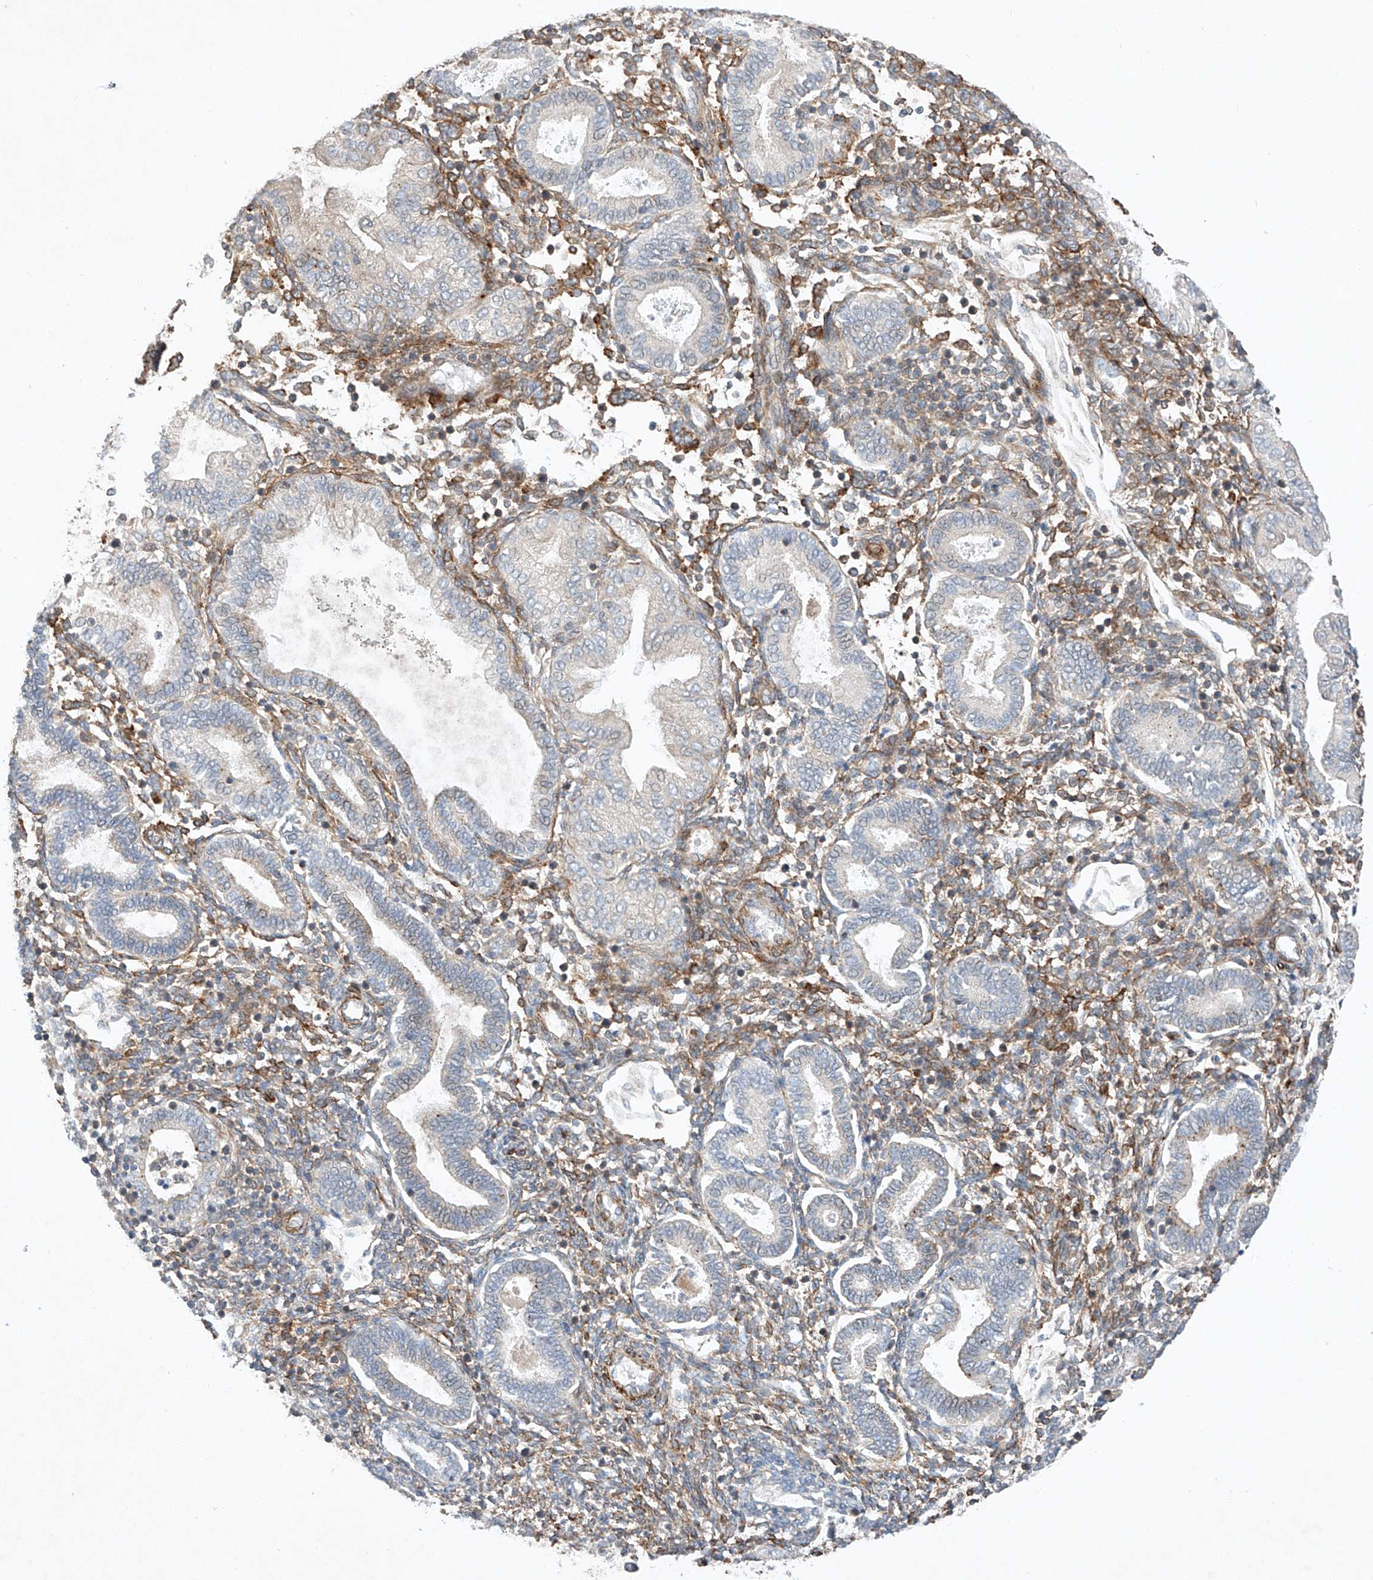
{"staining": {"intensity": "moderate", "quantity": "25%-75%", "location": "cytoplasmic/membranous"}, "tissue": "endometrium", "cell_type": "Cells in endometrial stroma", "image_type": "normal", "snomed": [{"axis": "morphology", "description": "Normal tissue, NOS"}, {"axis": "topography", "description": "Endometrium"}], "caption": "A histopathology image showing moderate cytoplasmic/membranous staining in about 25%-75% of cells in endometrial stroma in unremarkable endometrium, as visualized by brown immunohistochemical staining.", "gene": "ARHGAP33", "patient": {"sex": "female", "age": 53}}